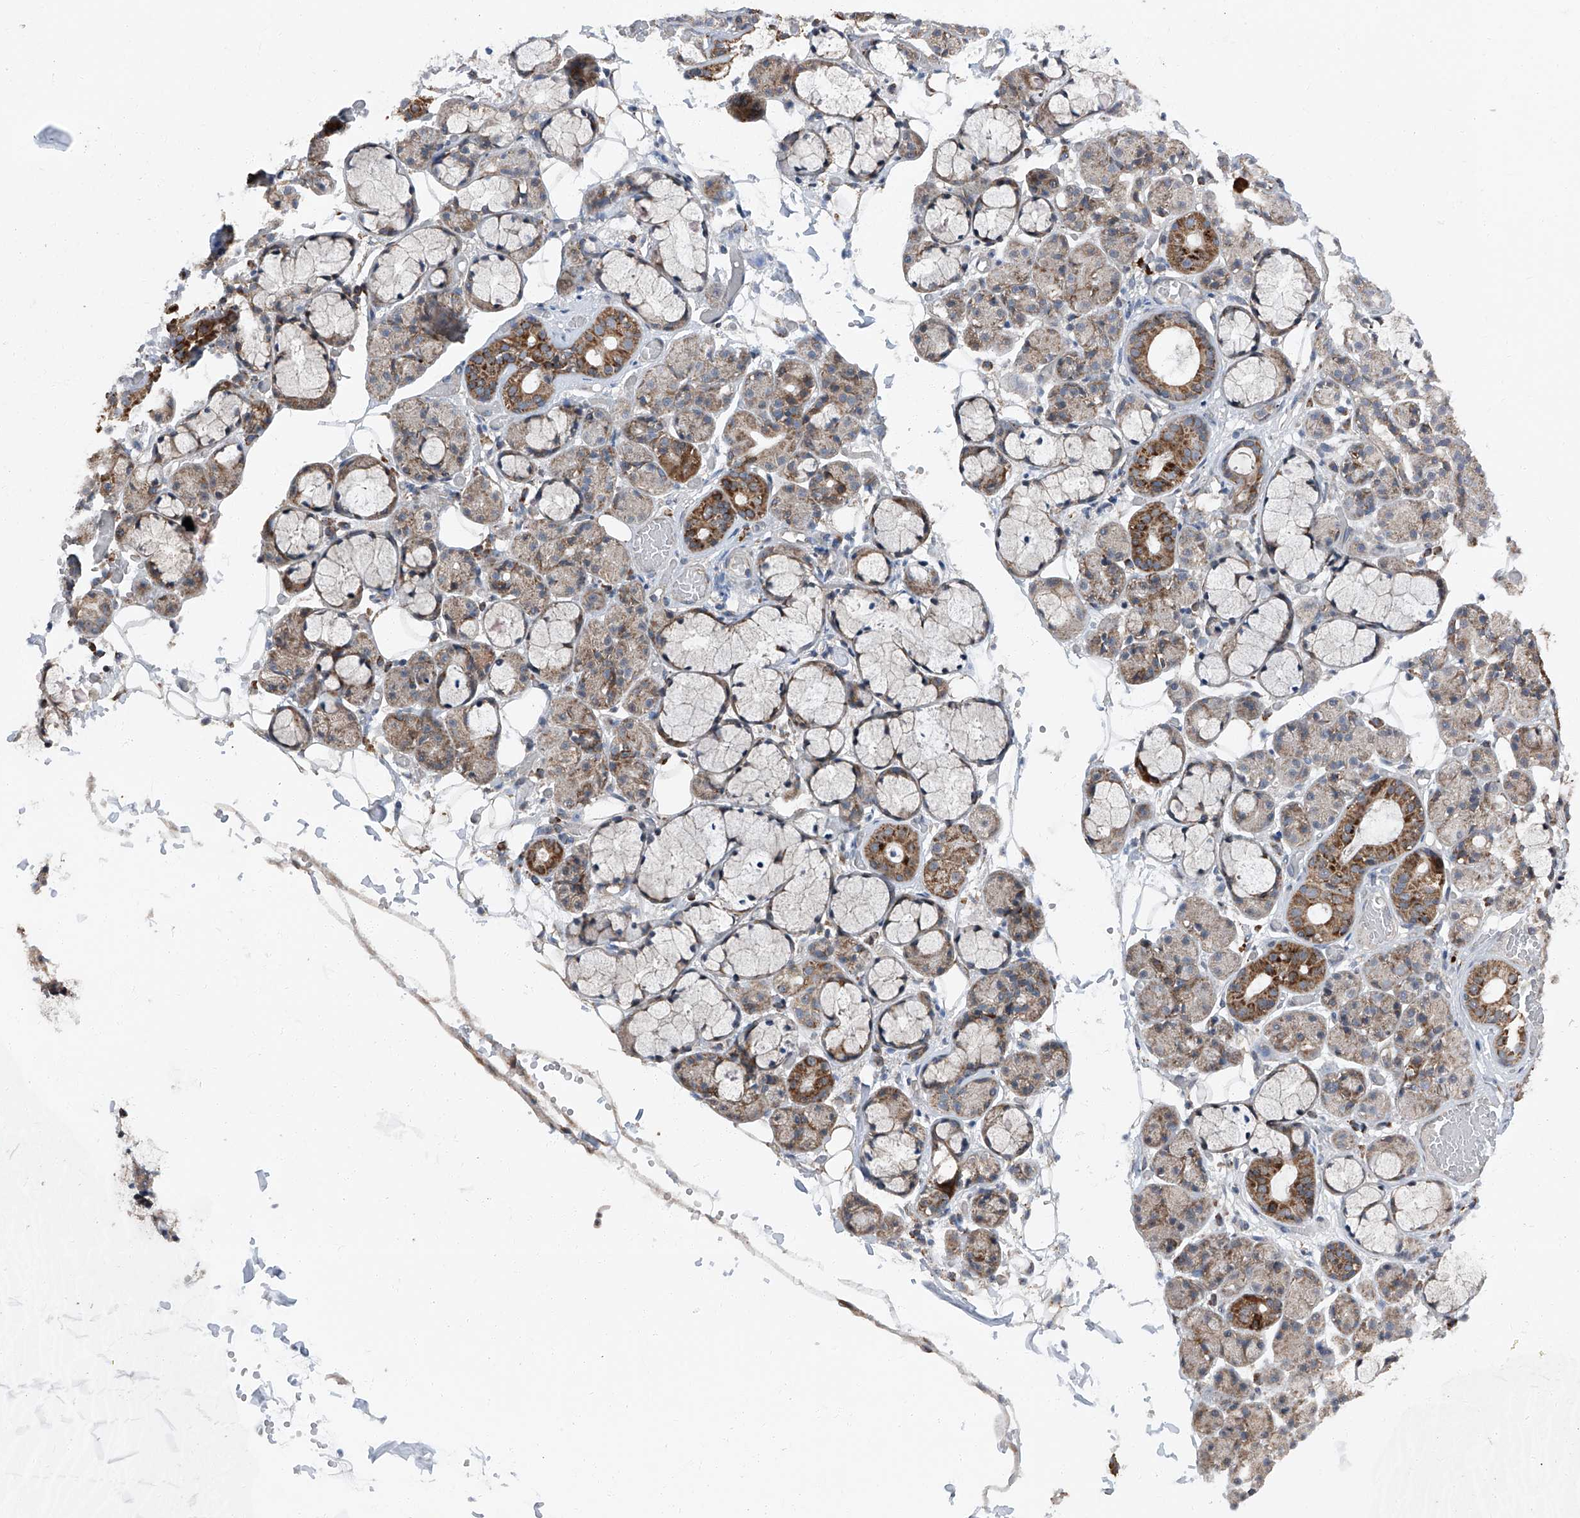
{"staining": {"intensity": "moderate", "quantity": "<25%", "location": "cytoplasmic/membranous"}, "tissue": "salivary gland", "cell_type": "Glandular cells", "image_type": "normal", "snomed": [{"axis": "morphology", "description": "Normal tissue, NOS"}, {"axis": "topography", "description": "Salivary gland"}], "caption": "This histopathology image shows immunohistochemistry staining of benign human salivary gland, with low moderate cytoplasmic/membranous staining in about <25% of glandular cells.", "gene": "LIMK1", "patient": {"sex": "male", "age": 63}}